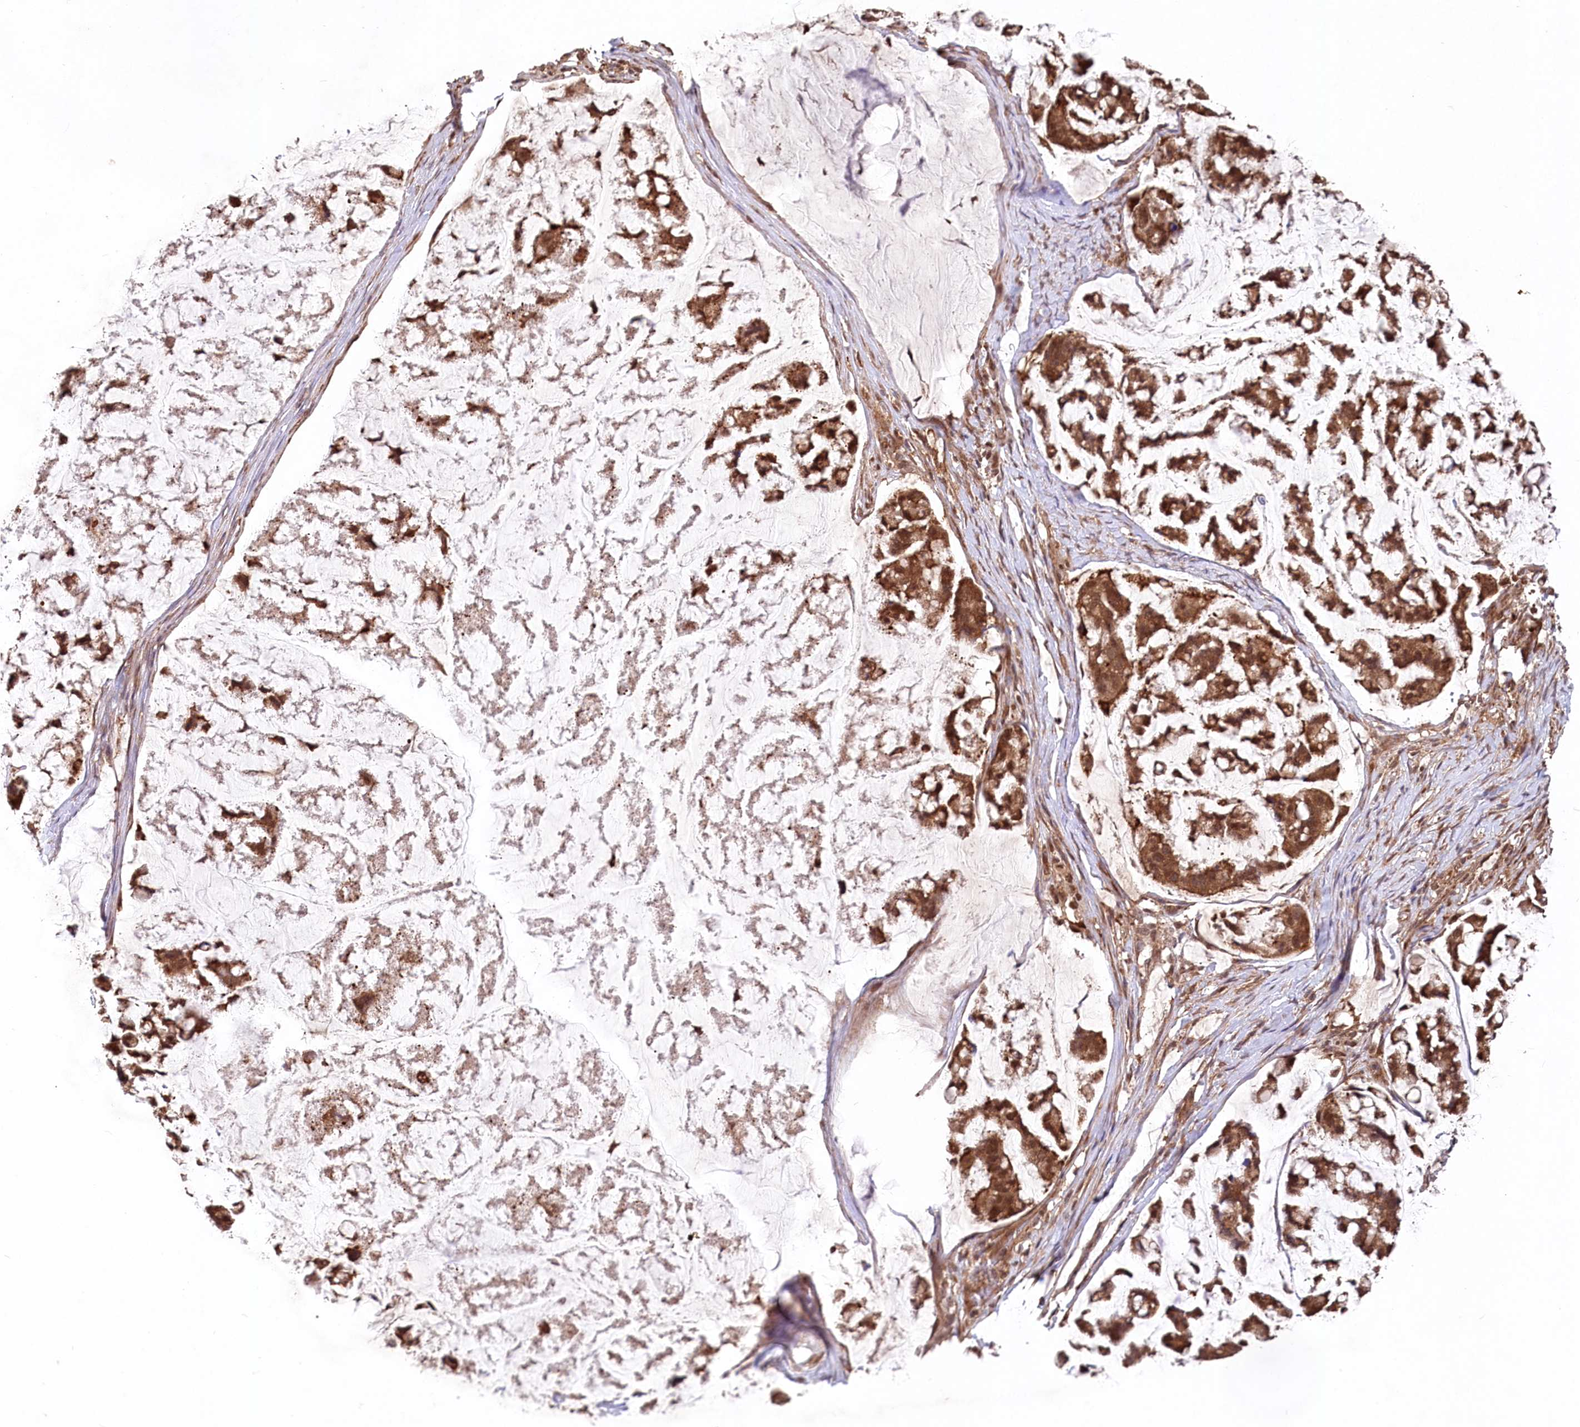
{"staining": {"intensity": "strong", "quantity": ">75%", "location": "cytoplasmic/membranous,nuclear"}, "tissue": "stomach cancer", "cell_type": "Tumor cells", "image_type": "cancer", "snomed": [{"axis": "morphology", "description": "Adenocarcinoma, NOS"}, {"axis": "topography", "description": "Stomach, lower"}], "caption": "Strong cytoplasmic/membranous and nuclear positivity for a protein is present in approximately >75% of tumor cells of adenocarcinoma (stomach) using IHC.", "gene": "PSMA1", "patient": {"sex": "male", "age": 67}}